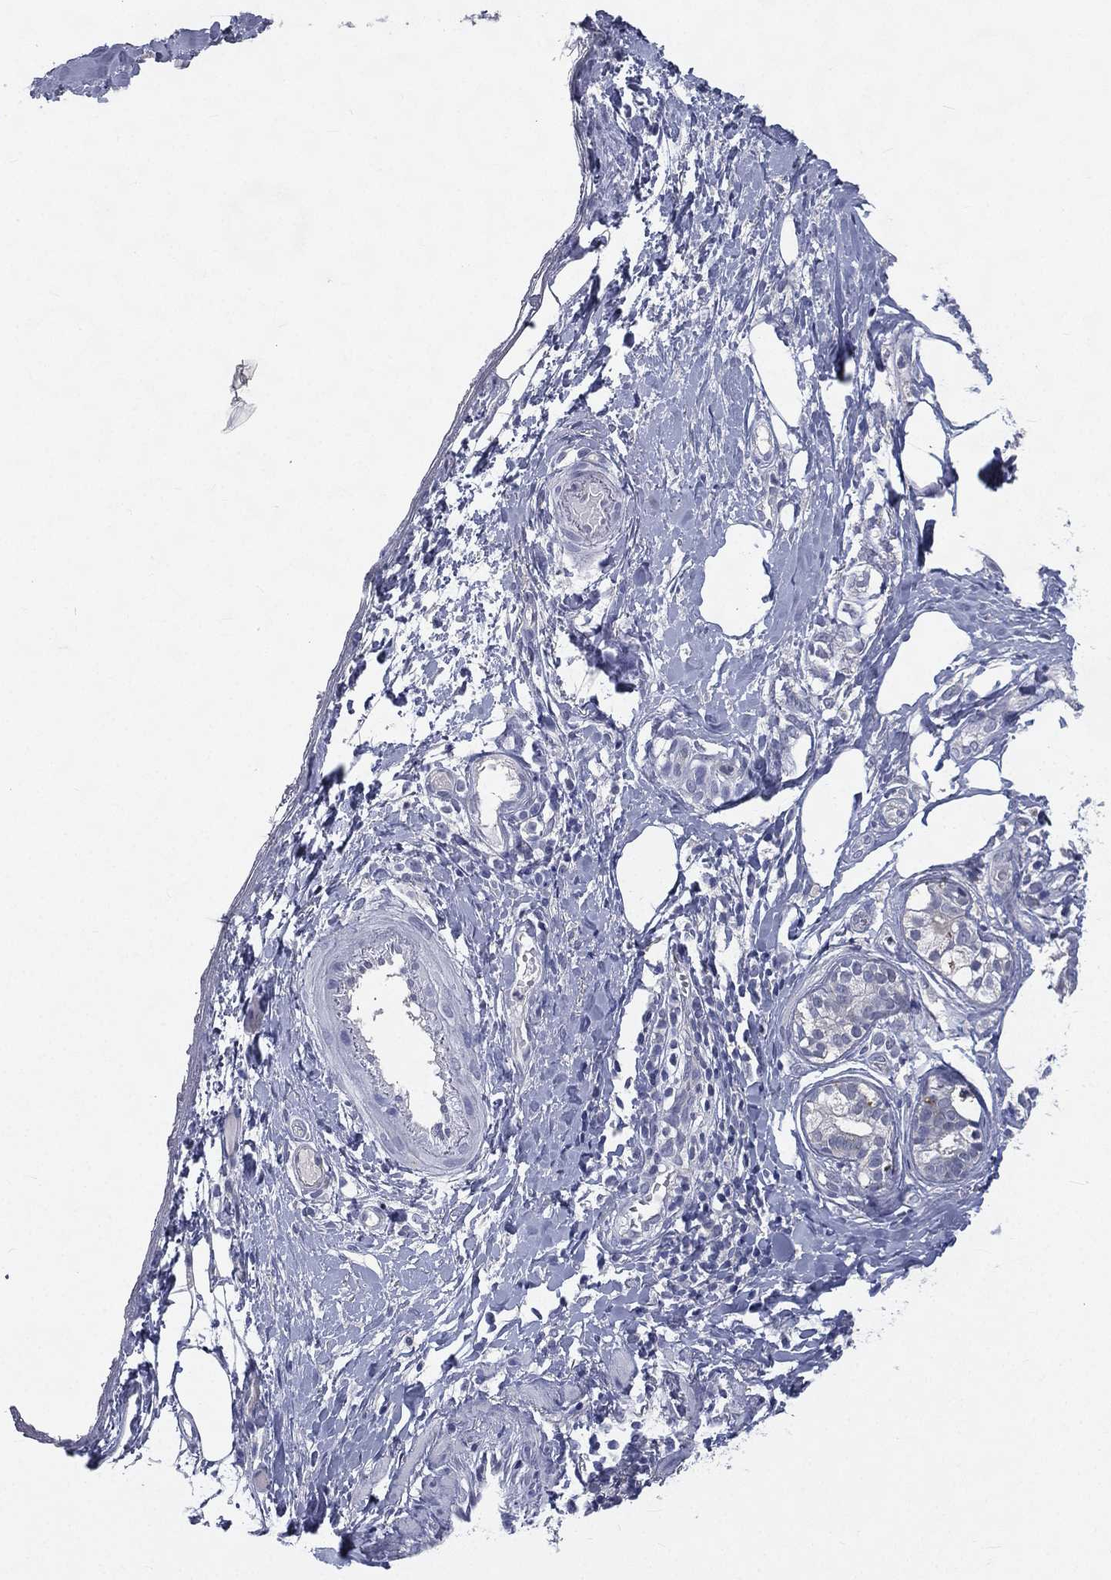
{"staining": {"intensity": "negative", "quantity": "none", "location": "none"}, "tissue": "skin cancer", "cell_type": "Tumor cells", "image_type": "cancer", "snomed": [{"axis": "morphology", "description": "Squamous cell carcinoma, NOS"}, {"axis": "topography", "description": "Skin"}, {"axis": "topography", "description": "Subcutis"}], "caption": "Protein analysis of skin squamous cell carcinoma reveals no significant expression in tumor cells.", "gene": "IFT27", "patient": {"sex": "male", "age": 73}}